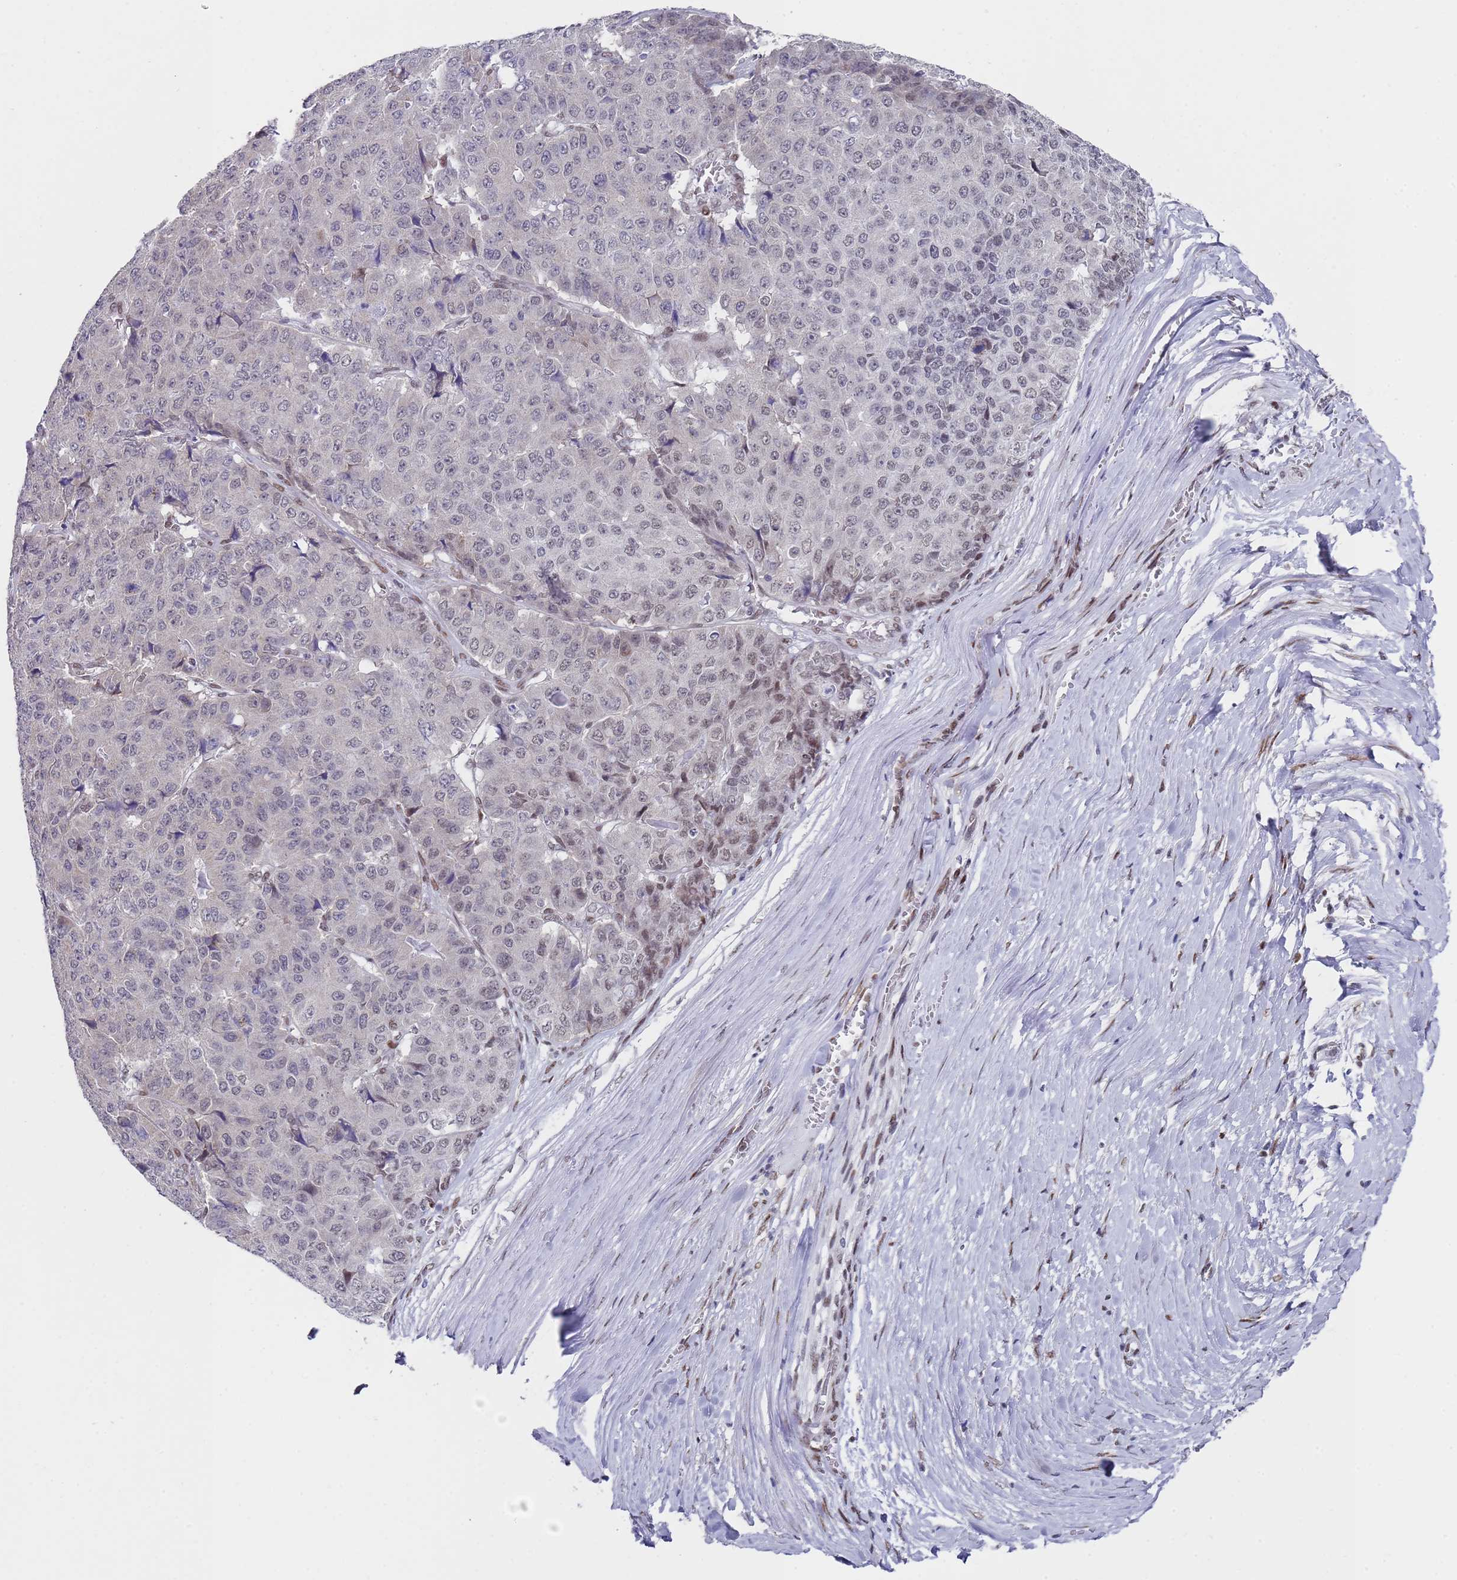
{"staining": {"intensity": "weak", "quantity": "<25%", "location": "nuclear"}, "tissue": "pancreatic cancer", "cell_type": "Tumor cells", "image_type": "cancer", "snomed": [{"axis": "morphology", "description": "Adenocarcinoma, NOS"}, {"axis": "topography", "description": "Pancreas"}], "caption": "Immunohistochemical staining of human pancreatic cancer shows no significant positivity in tumor cells.", "gene": "COPS6", "patient": {"sex": "male", "age": 50}}